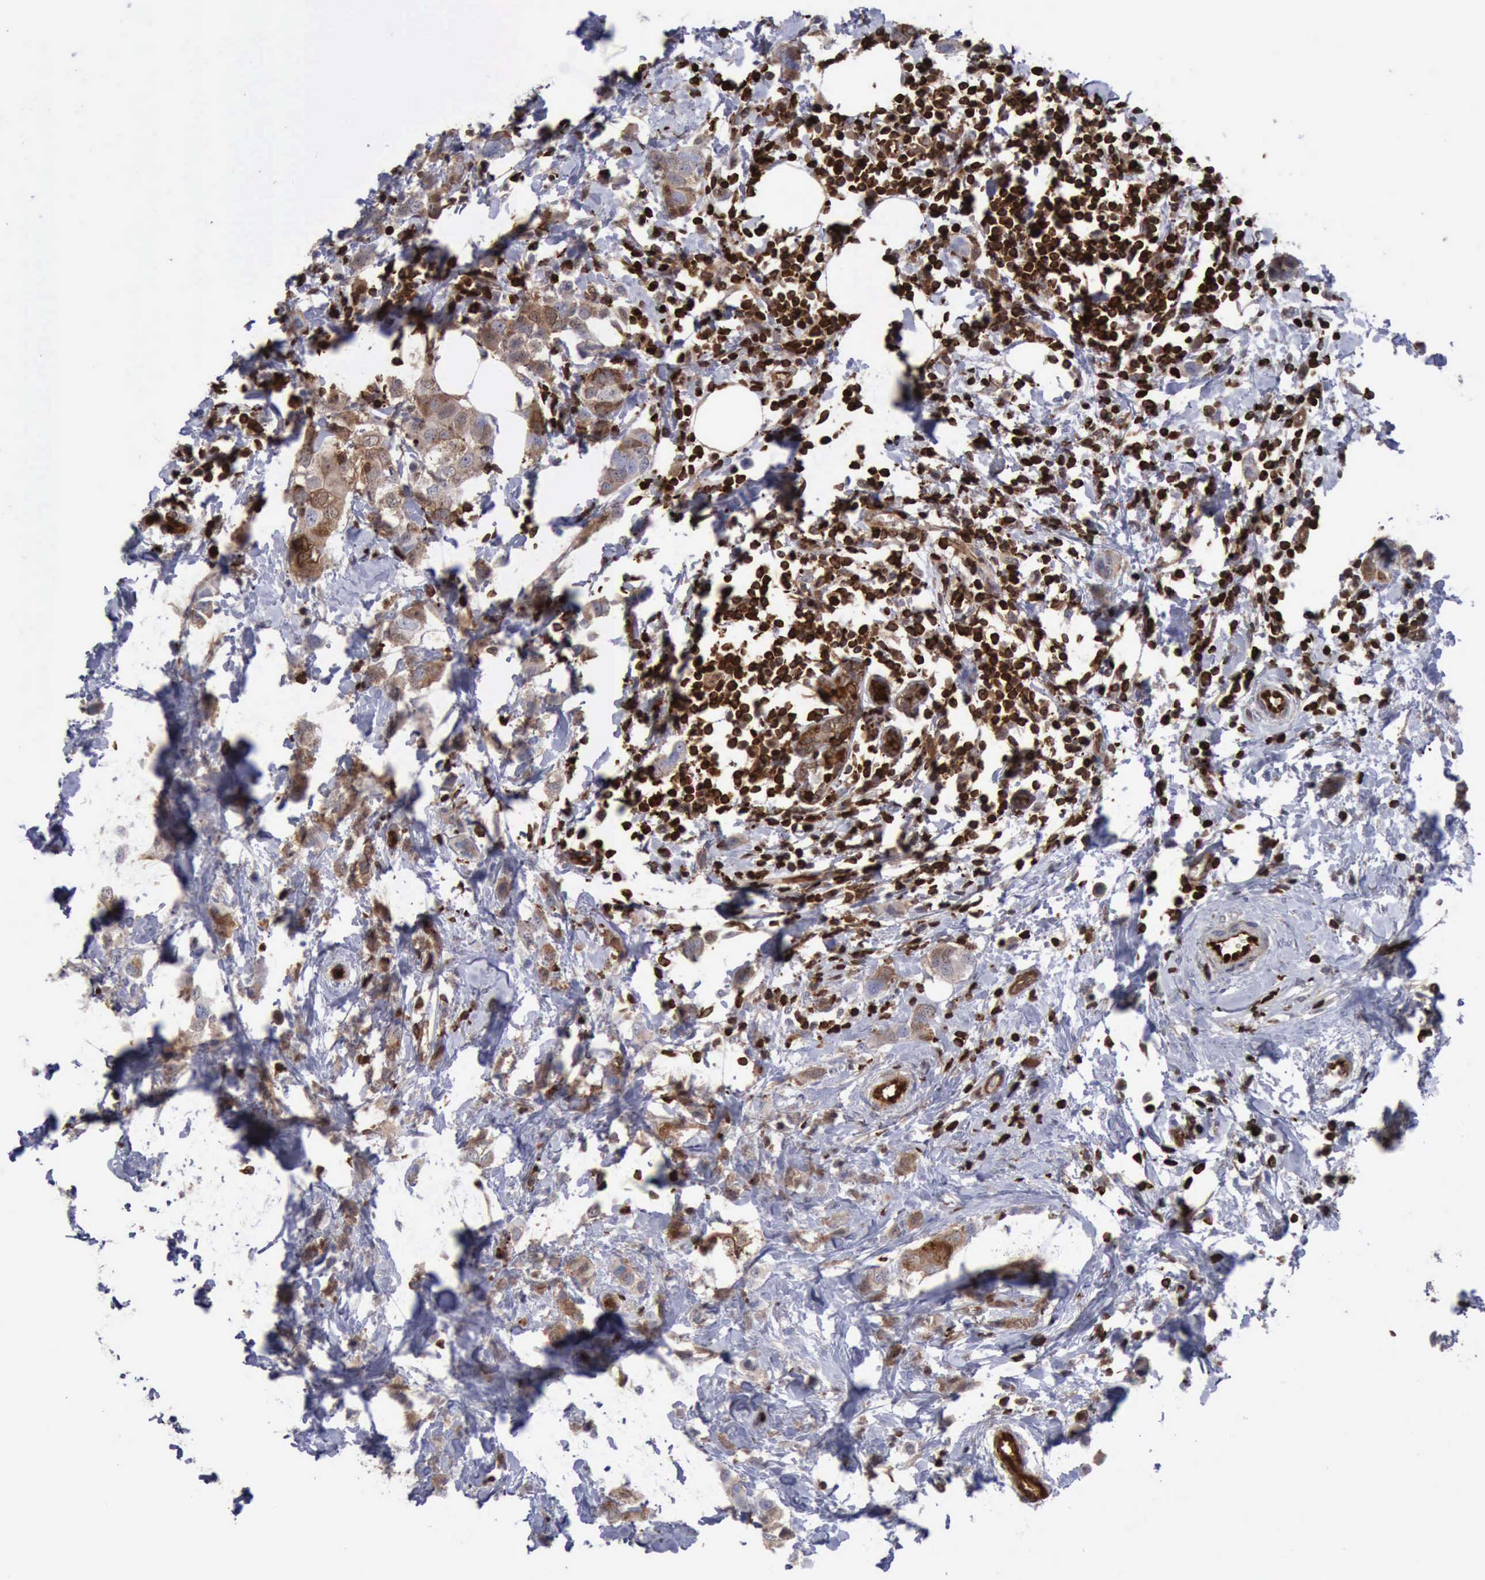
{"staining": {"intensity": "moderate", "quantity": ">75%", "location": "cytoplasmic/membranous"}, "tissue": "breast cancer", "cell_type": "Tumor cells", "image_type": "cancer", "snomed": [{"axis": "morphology", "description": "Normal tissue, NOS"}, {"axis": "morphology", "description": "Duct carcinoma"}, {"axis": "topography", "description": "Breast"}], "caption": "Tumor cells show moderate cytoplasmic/membranous staining in approximately >75% of cells in intraductal carcinoma (breast).", "gene": "PDCD4", "patient": {"sex": "female", "age": 50}}